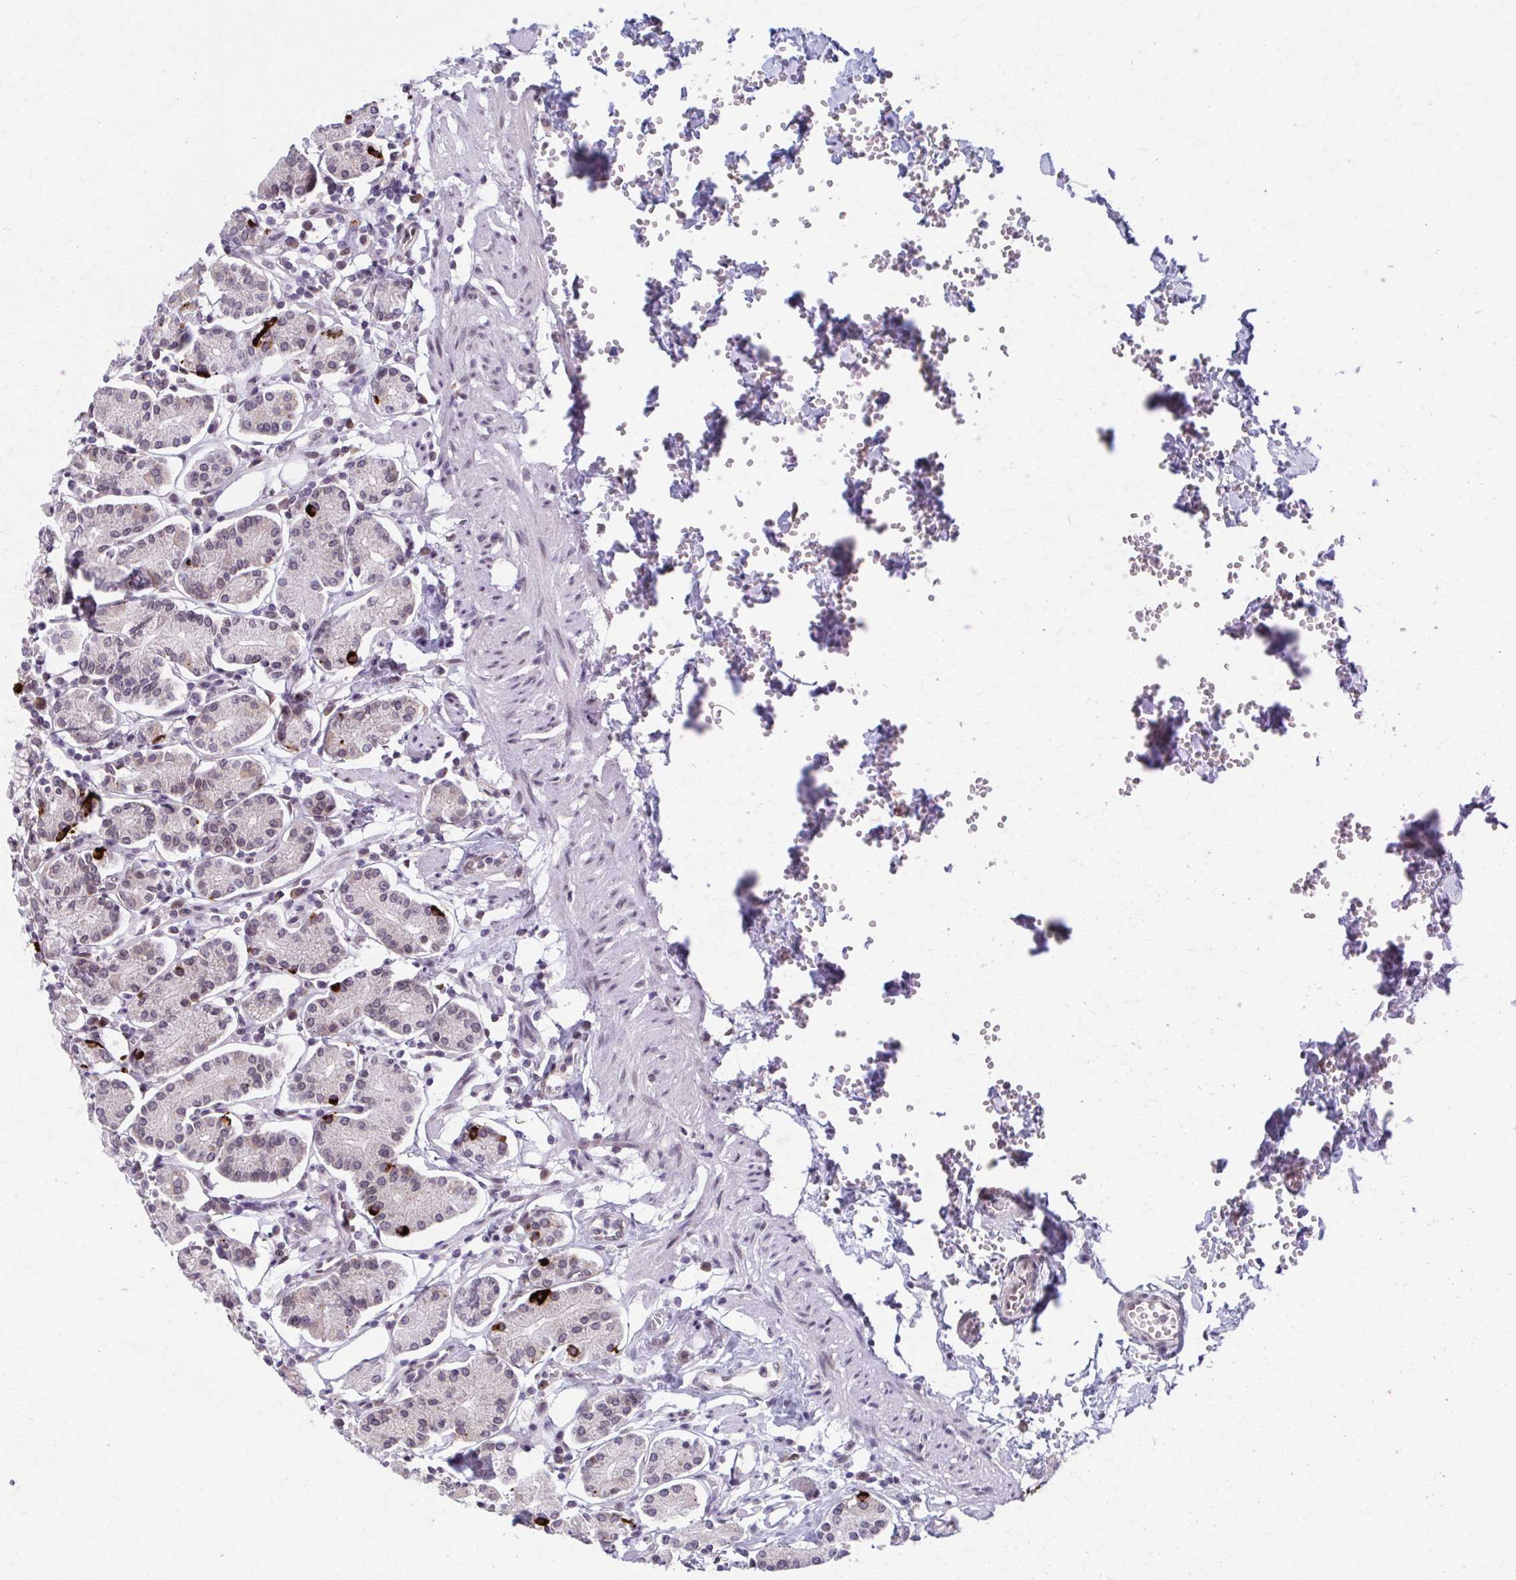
{"staining": {"intensity": "strong", "quantity": "<25%", "location": "cytoplasmic/membranous,nuclear"}, "tissue": "stomach", "cell_type": "Glandular cells", "image_type": "normal", "snomed": [{"axis": "morphology", "description": "Normal tissue, NOS"}, {"axis": "topography", "description": "Stomach"}], "caption": "Brown immunohistochemical staining in benign stomach exhibits strong cytoplasmic/membranous,nuclear expression in about <25% of glandular cells.", "gene": "SETBP1", "patient": {"sex": "female", "age": 62}}